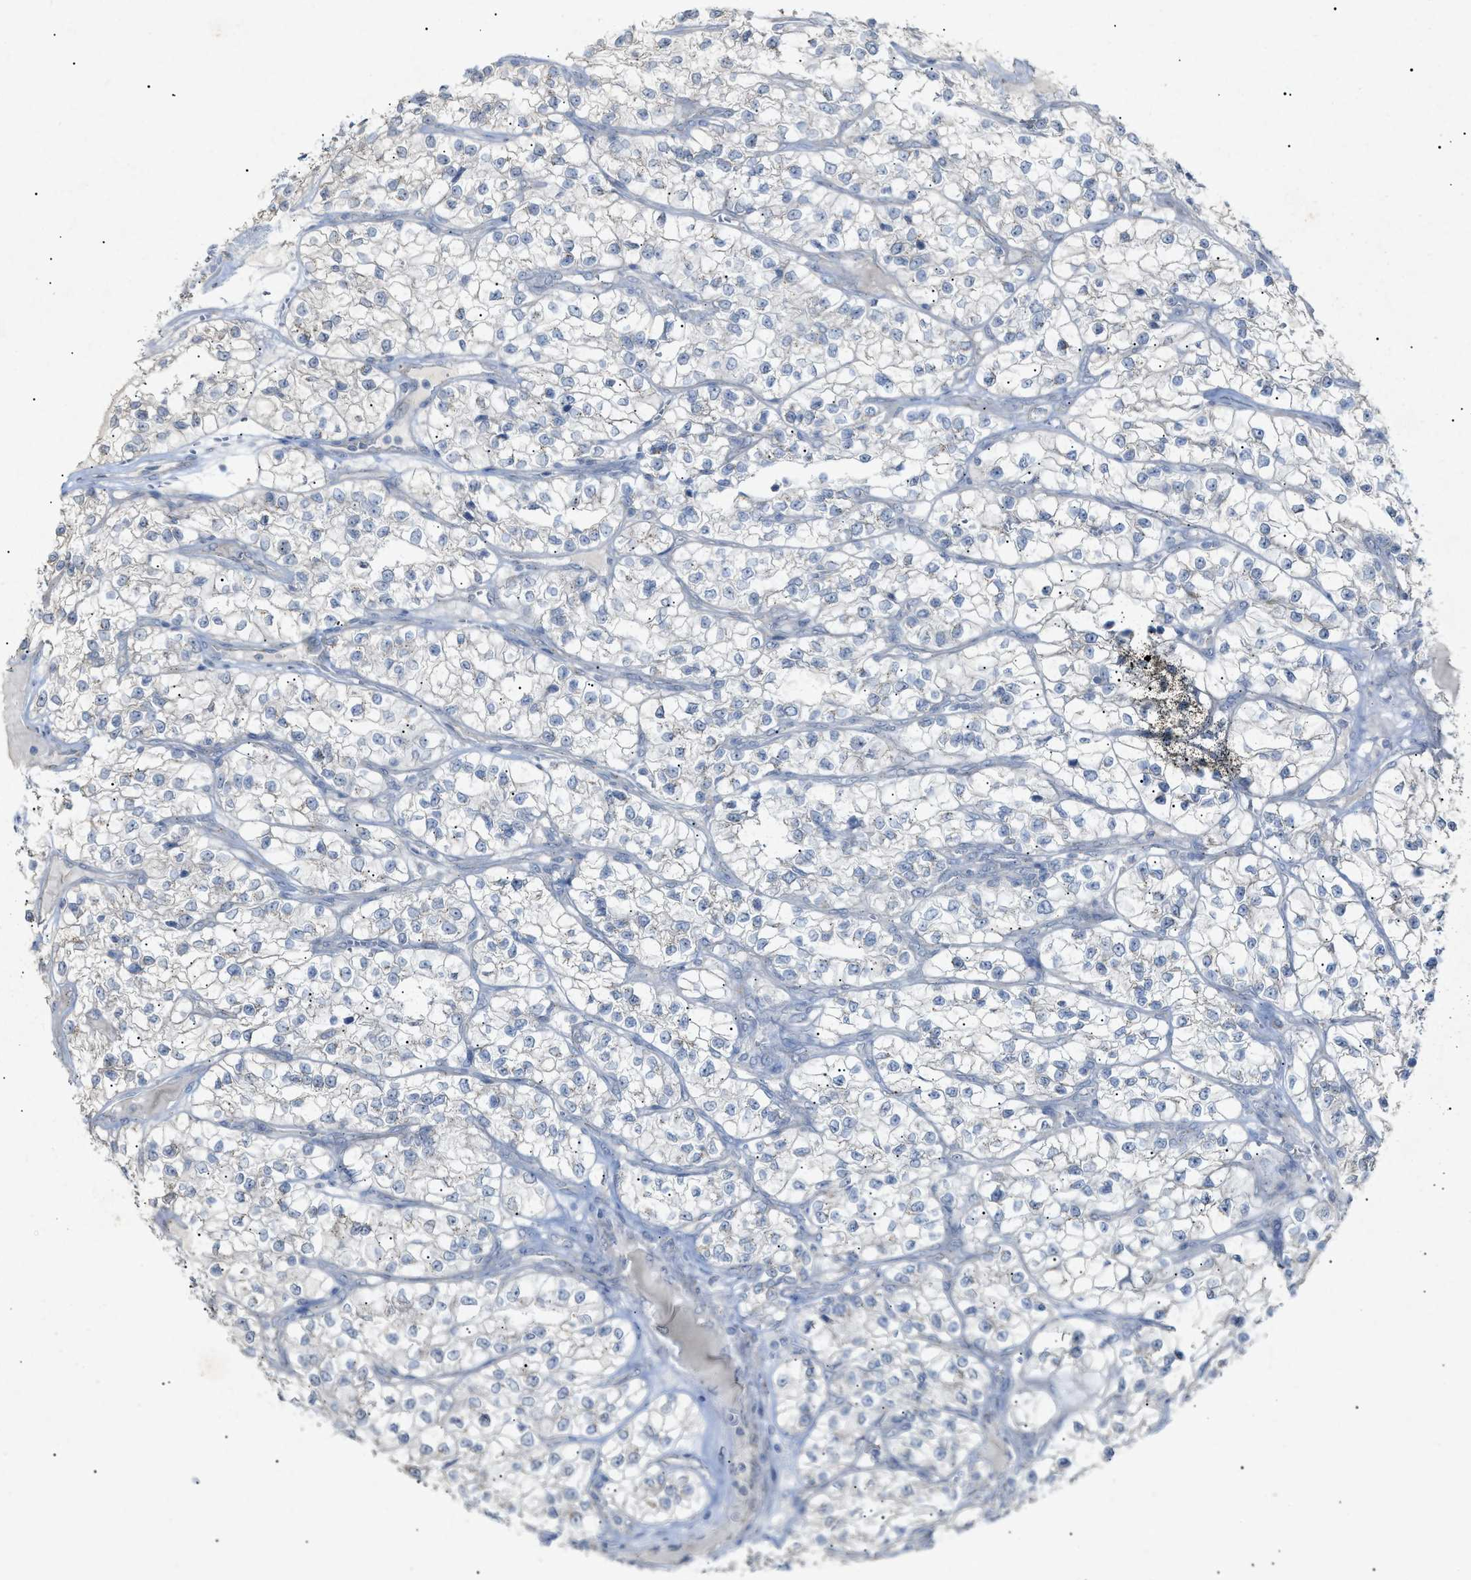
{"staining": {"intensity": "negative", "quantity": "none", "location": "none"}, "tissue": "renal cancer", "cell_type": "Tumor cells", "image_type": "cancer", "snomed": [{"axis": "morphology", "description": "Adenocarcinoma, NOS"}, {"axis": "topography", "description": "Kidney"}], "caption": "Immunohistochemistry (IHC) image of human renal adenocarcinoma stained for a protein (brown), which demonstrates no expression in tumor cells.", "gene": "SLC25A31", "patient": {"sex": "female", "age": 57}}